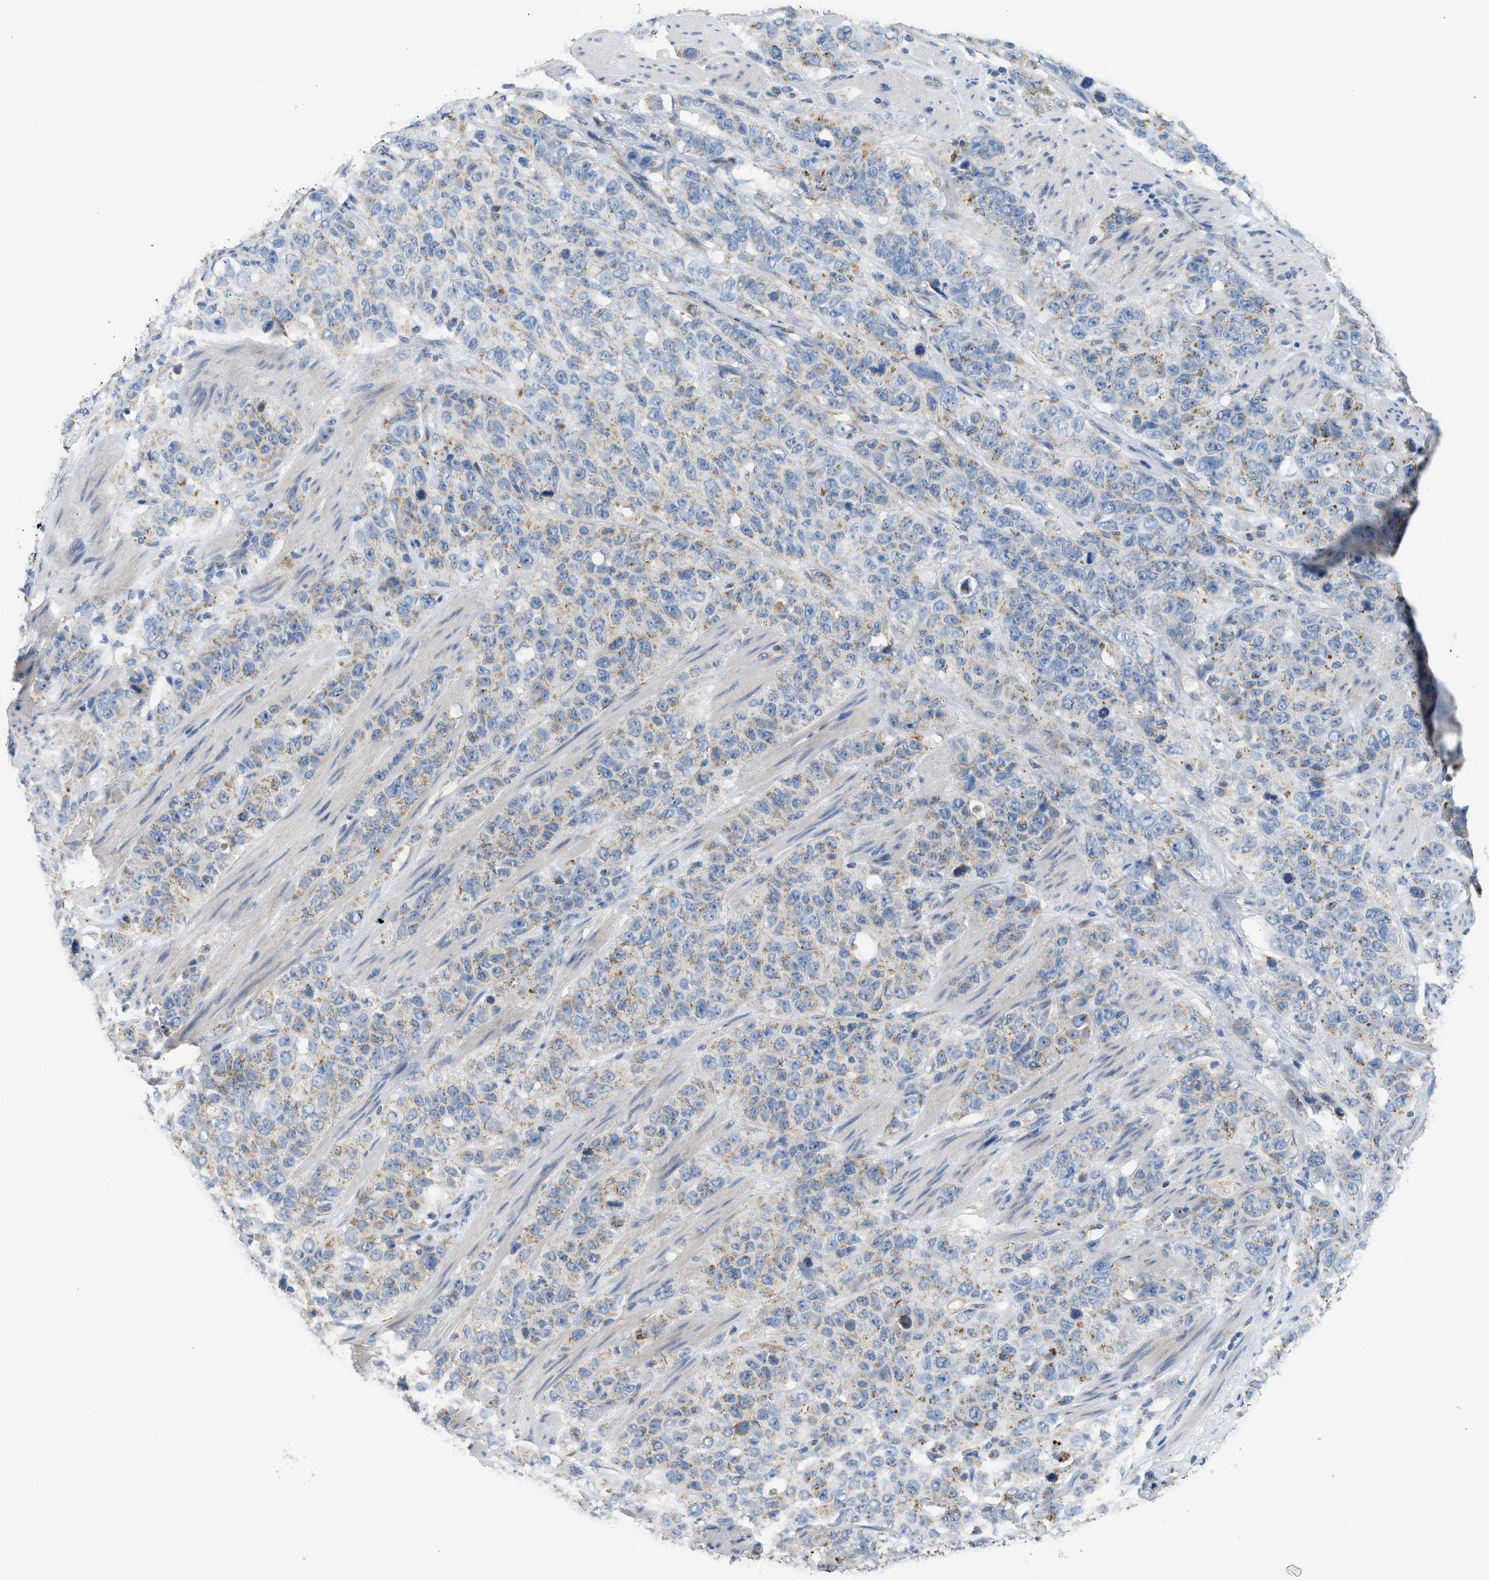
{"staining": {"intensity": "moderate", "quantity": "25%-75%", "location": "cytoplasmic/membranous"}, "tissue": "stomach cancer", "cell_type": "Tumor cells", "image_type": "cancer", "snomed": [{"axis": "morphology", "description": "Adenocarcinoma, NOS"}, {"axis": "topography", "description": "Stomach"}], "caption": "Moderate cytoplasmic/membranous expression for a protein is present in approximately 25%-75% of tumor cells of adenocarcinoma (stomach) using immunohistochemistry.", "gene": "GOT2", "patient": {"sex": "male", "age": 48}}